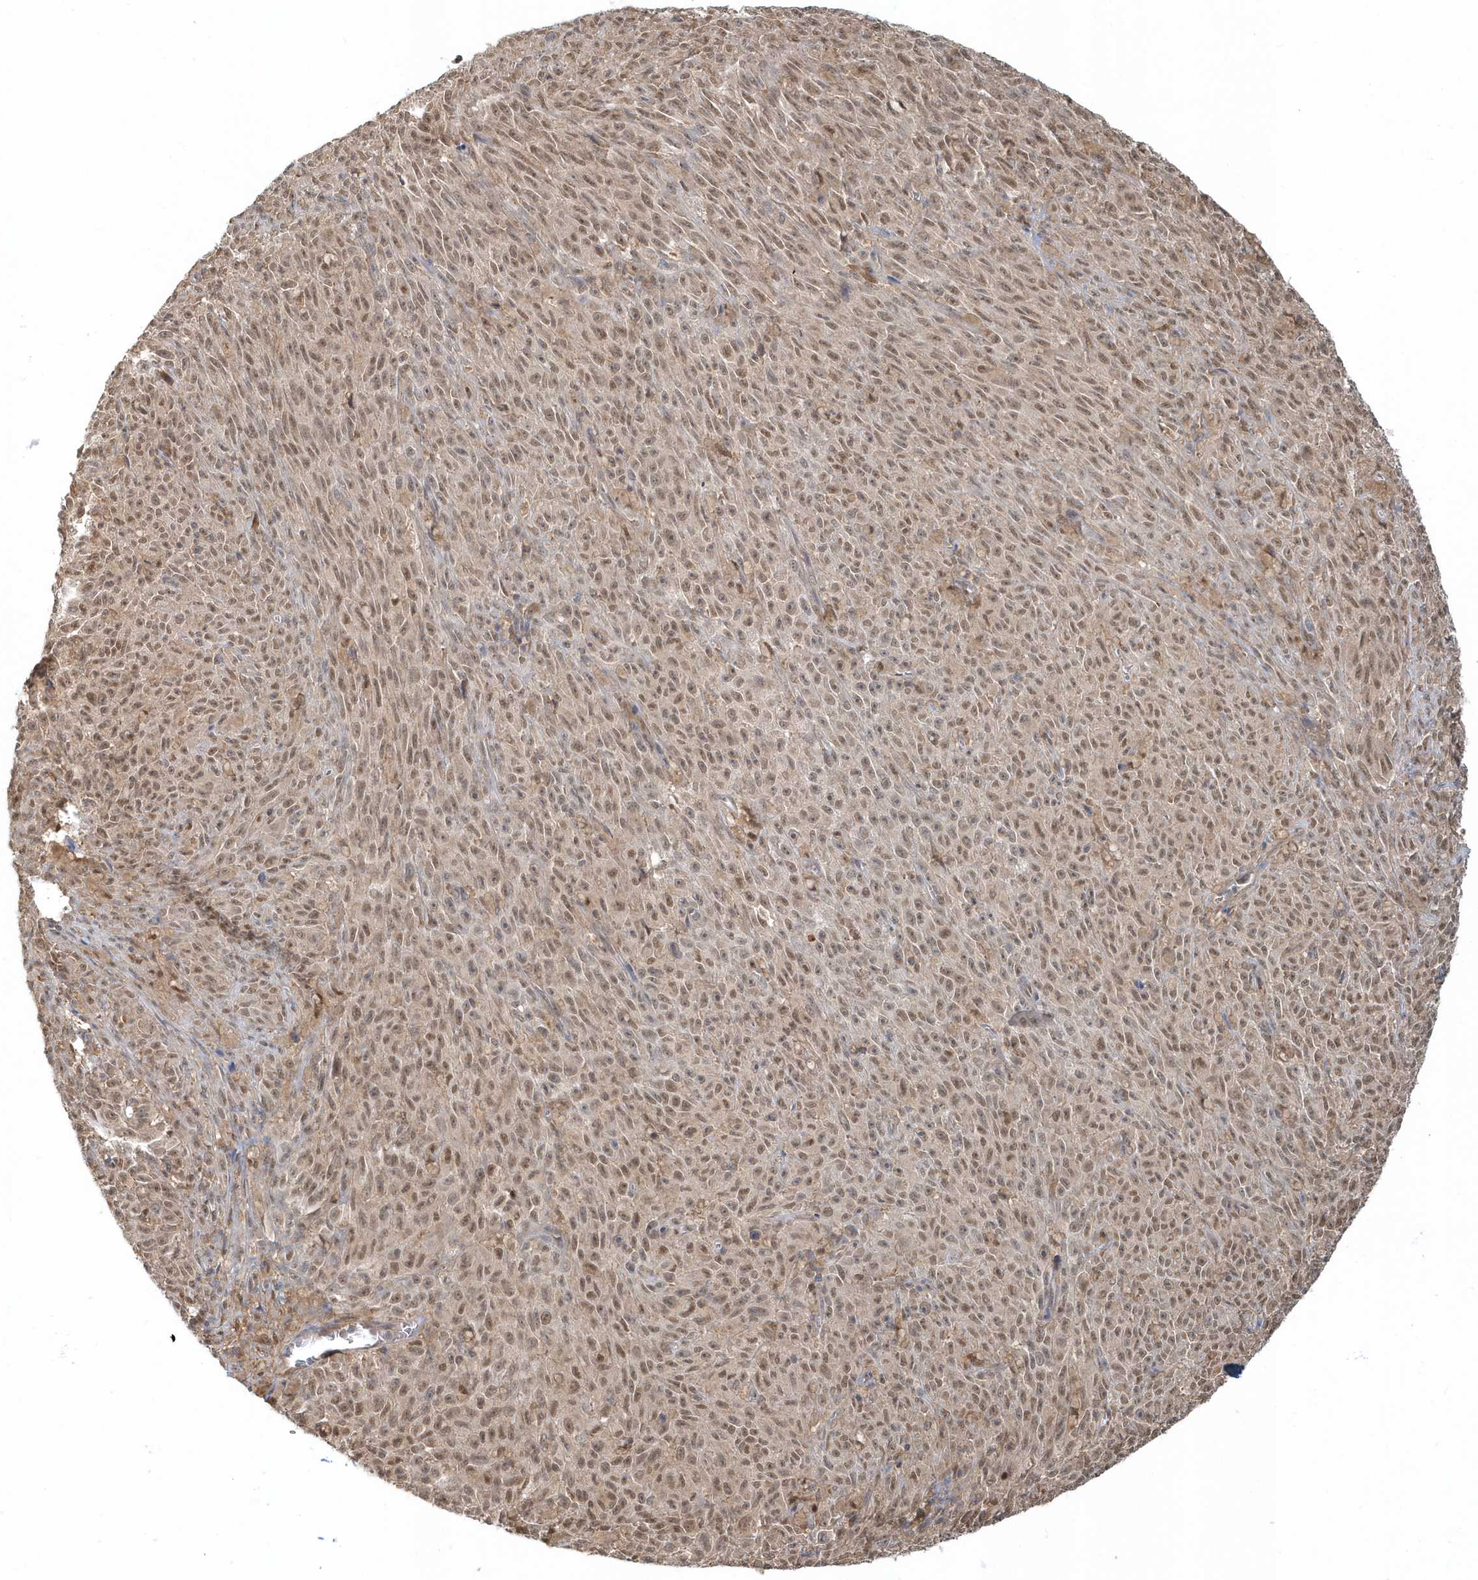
{"staining": {"intensity": "moderate", "quantity": ">75%", "location": "nuclear"}, "tissue": "melanoma", "cell_type": "Tumor cells", "image_type": "cancer", "snomed": [{"axis": "morphology", "description": "Malignant melanoma, NOS"}, {"axis": "topography", "description": "Skin"}], "caption": "Protein expression analysis of human melanoma reveals moderate nuclear expression in approximately >75% of tumor cells.", "gene": "PSMD6", "patient": {"sex": "female", "age": 82}}